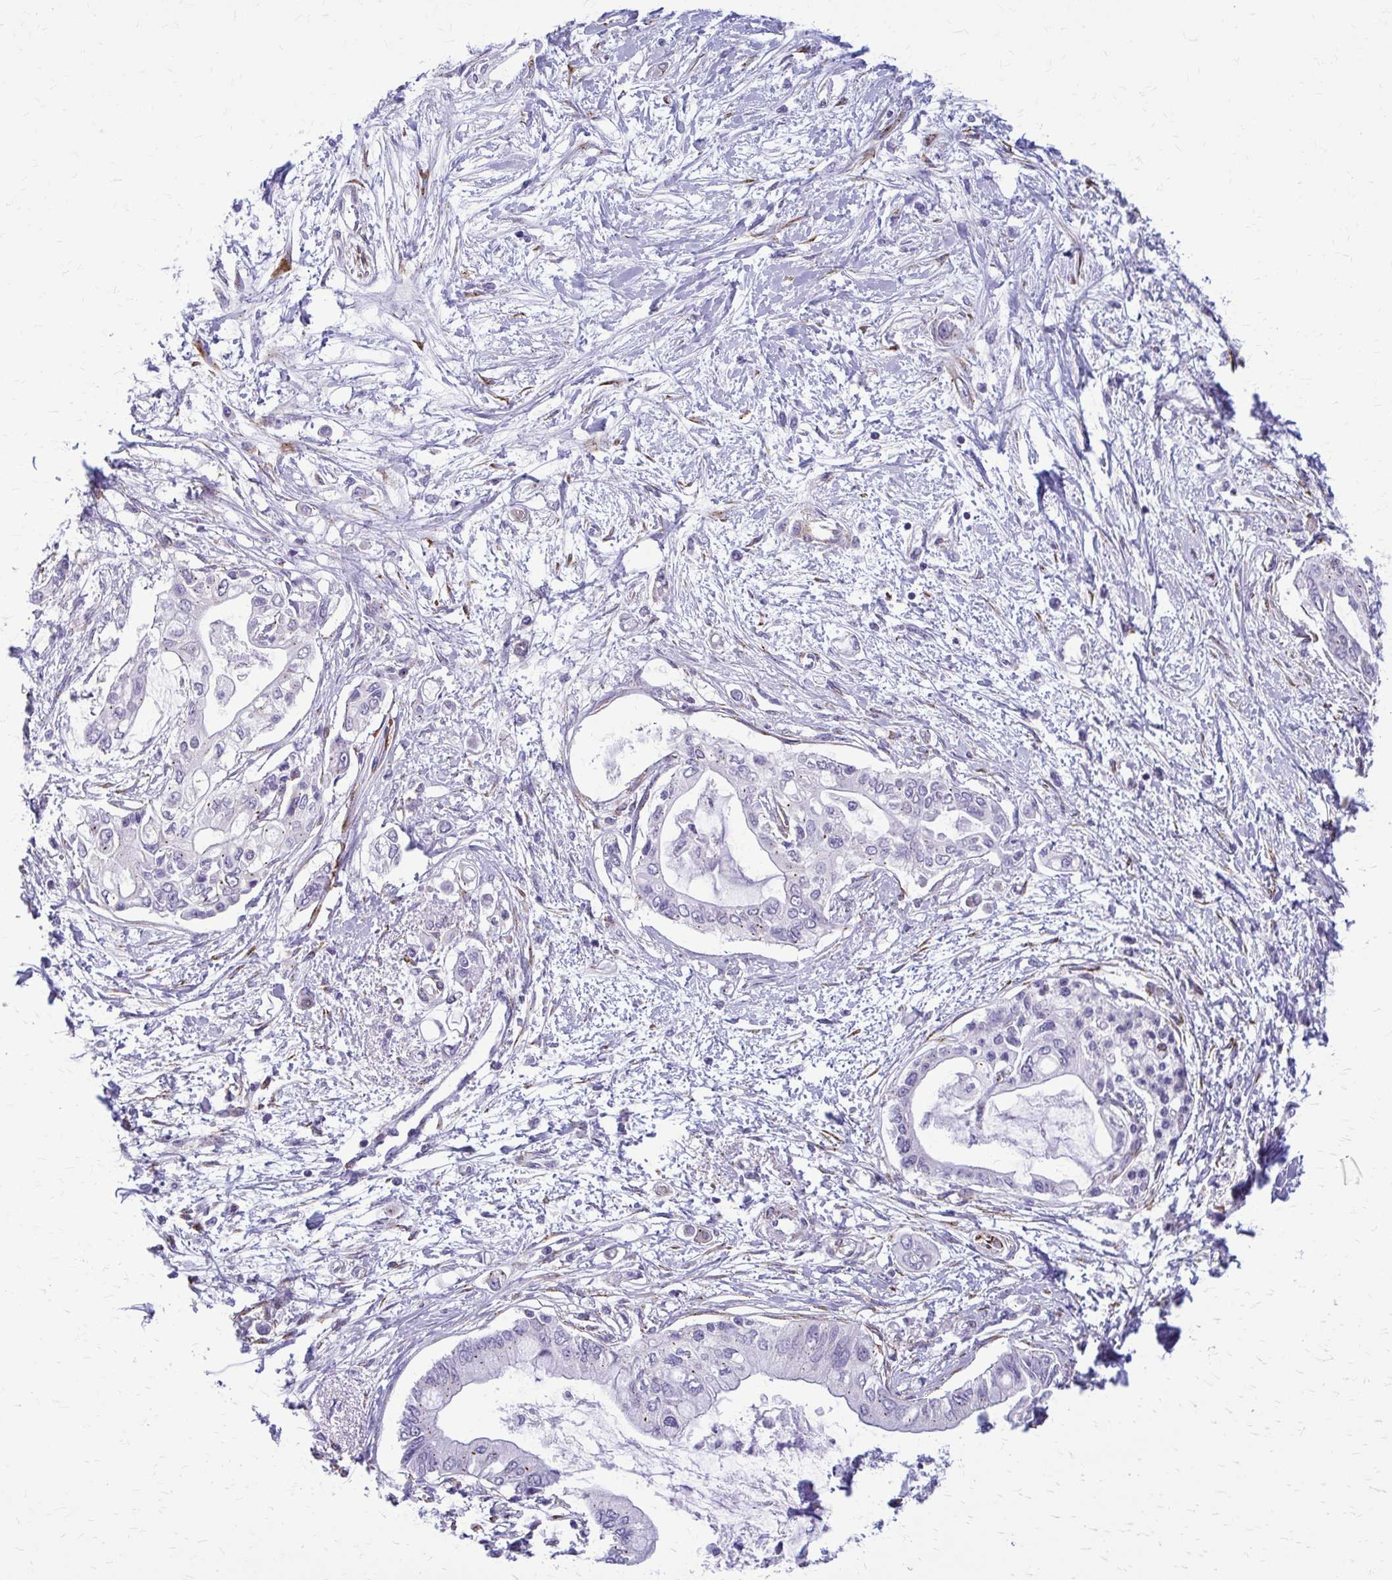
{"staining": {"intensity": "negative", "quantity": "none", "location": "none"}, "tissue": "pancreatic cancer", "cell_type": "Tumor cells", "image_type": "cancer", "snomed": [{"axis": "morphology", "description": "Adenocarcinoma, NOS"}, {"axis": "topography", "description": "Pancreas"}], "caption": "An image of human pancreatic cancer is negative for staining in tumor cells. Brightfield microscopy of IHC stained with DAB (brown) and hematoxylin (blue), captured at high magnification.", "gene": "DEPP1", "patient": {"sex": "female", "age": 77}}